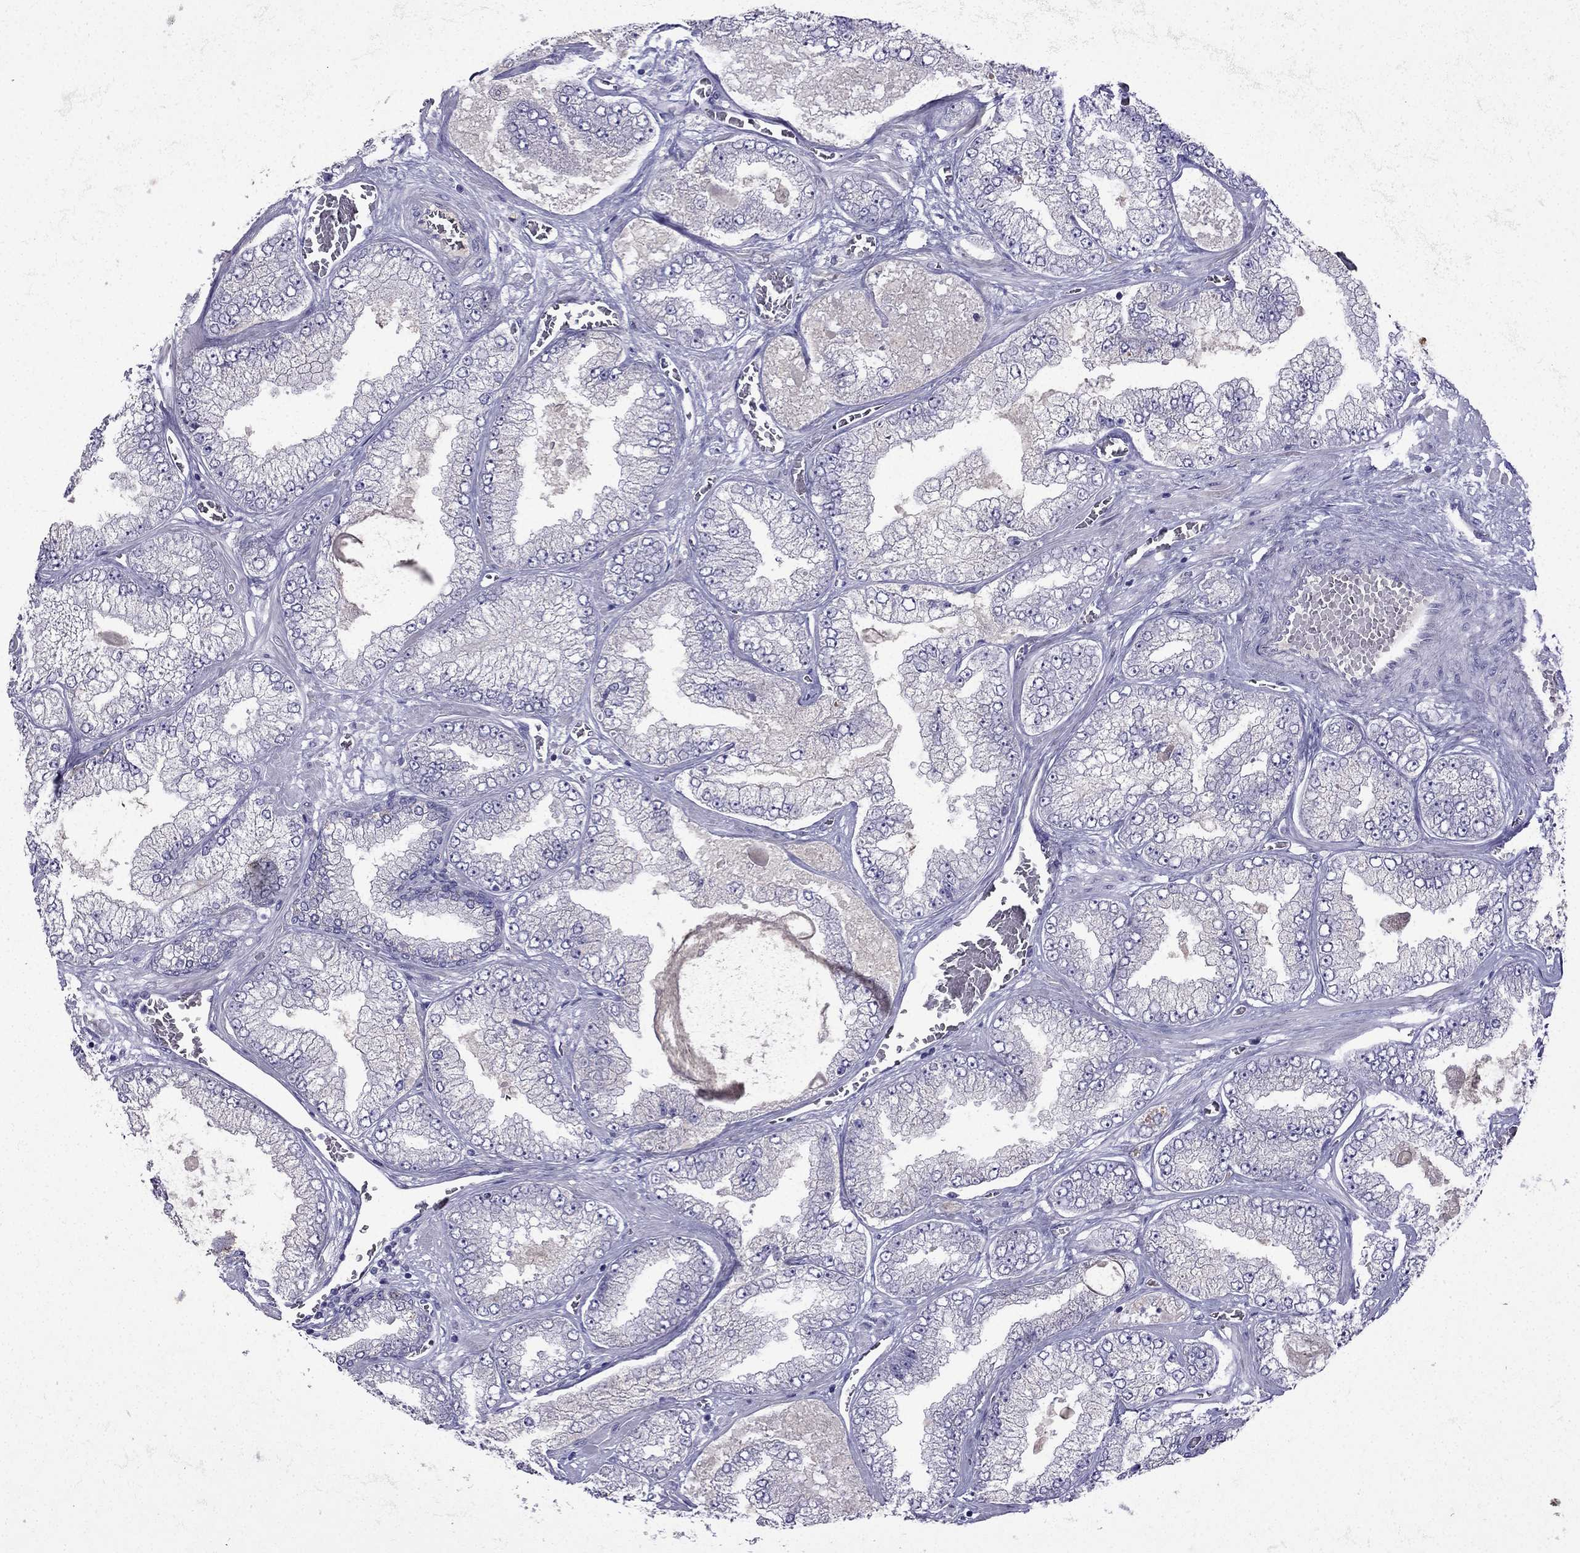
{"staining": {"intensity": "negative", "quantity": "none", "location": "none"}, "tissue": "prostate cancer", "cell_type": "Tumor cells", "image_type": "cancer", "snomed": [{"axis": "morphology", "description": "Adenocarcinoma, Low grade"}, {"axis": "topography", "description": "Prostate"}], "caption": "Prostate cancer was stained to show a protein in brown. There is no significant positivity in tumor cells. Nuclei are stained in blue.", "gene": "UHRF1", "patient": {"sex": "male", "age": 57}}